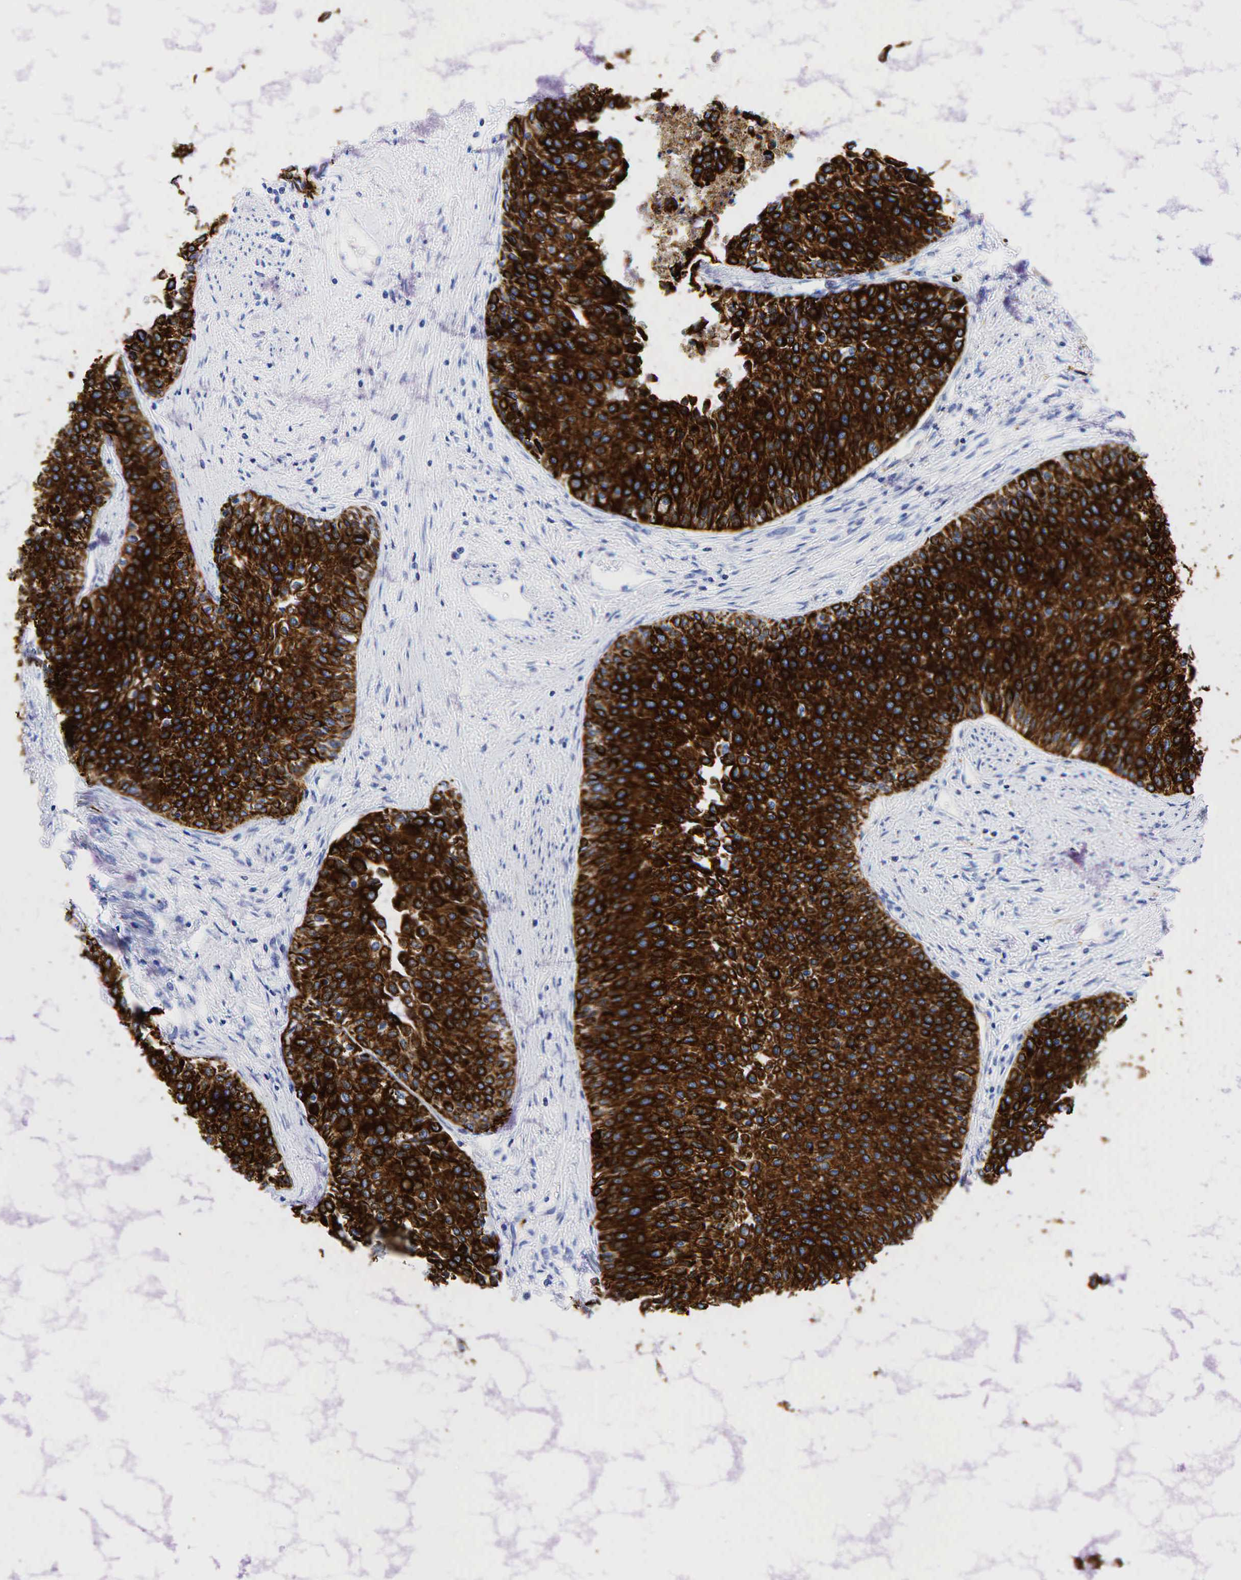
{"staining": {"intensity": "strong", "quantity": ">75%", "location": "cytoplasmic/membranous"}, "tissue": "urothelial cancer", "cell_type": "Tumor cells", "image_type": "cancer", "snomed": [{"axis": "morphology", "description": "Urothelial carcinoma, Low grade"}, {"axis": "topography", "description": "Urinary bladder"}], "caption": "Immunohistochemical staining of low-grade urothelial carcinoma shows strong cytoplasmic/membranous protein positivity in about >75% of tumor cells. (Brightfield microscopy of DAB IHC at high magnification).", "gene": "KRT19", "patient": {"sex": "female", "age": 73}}